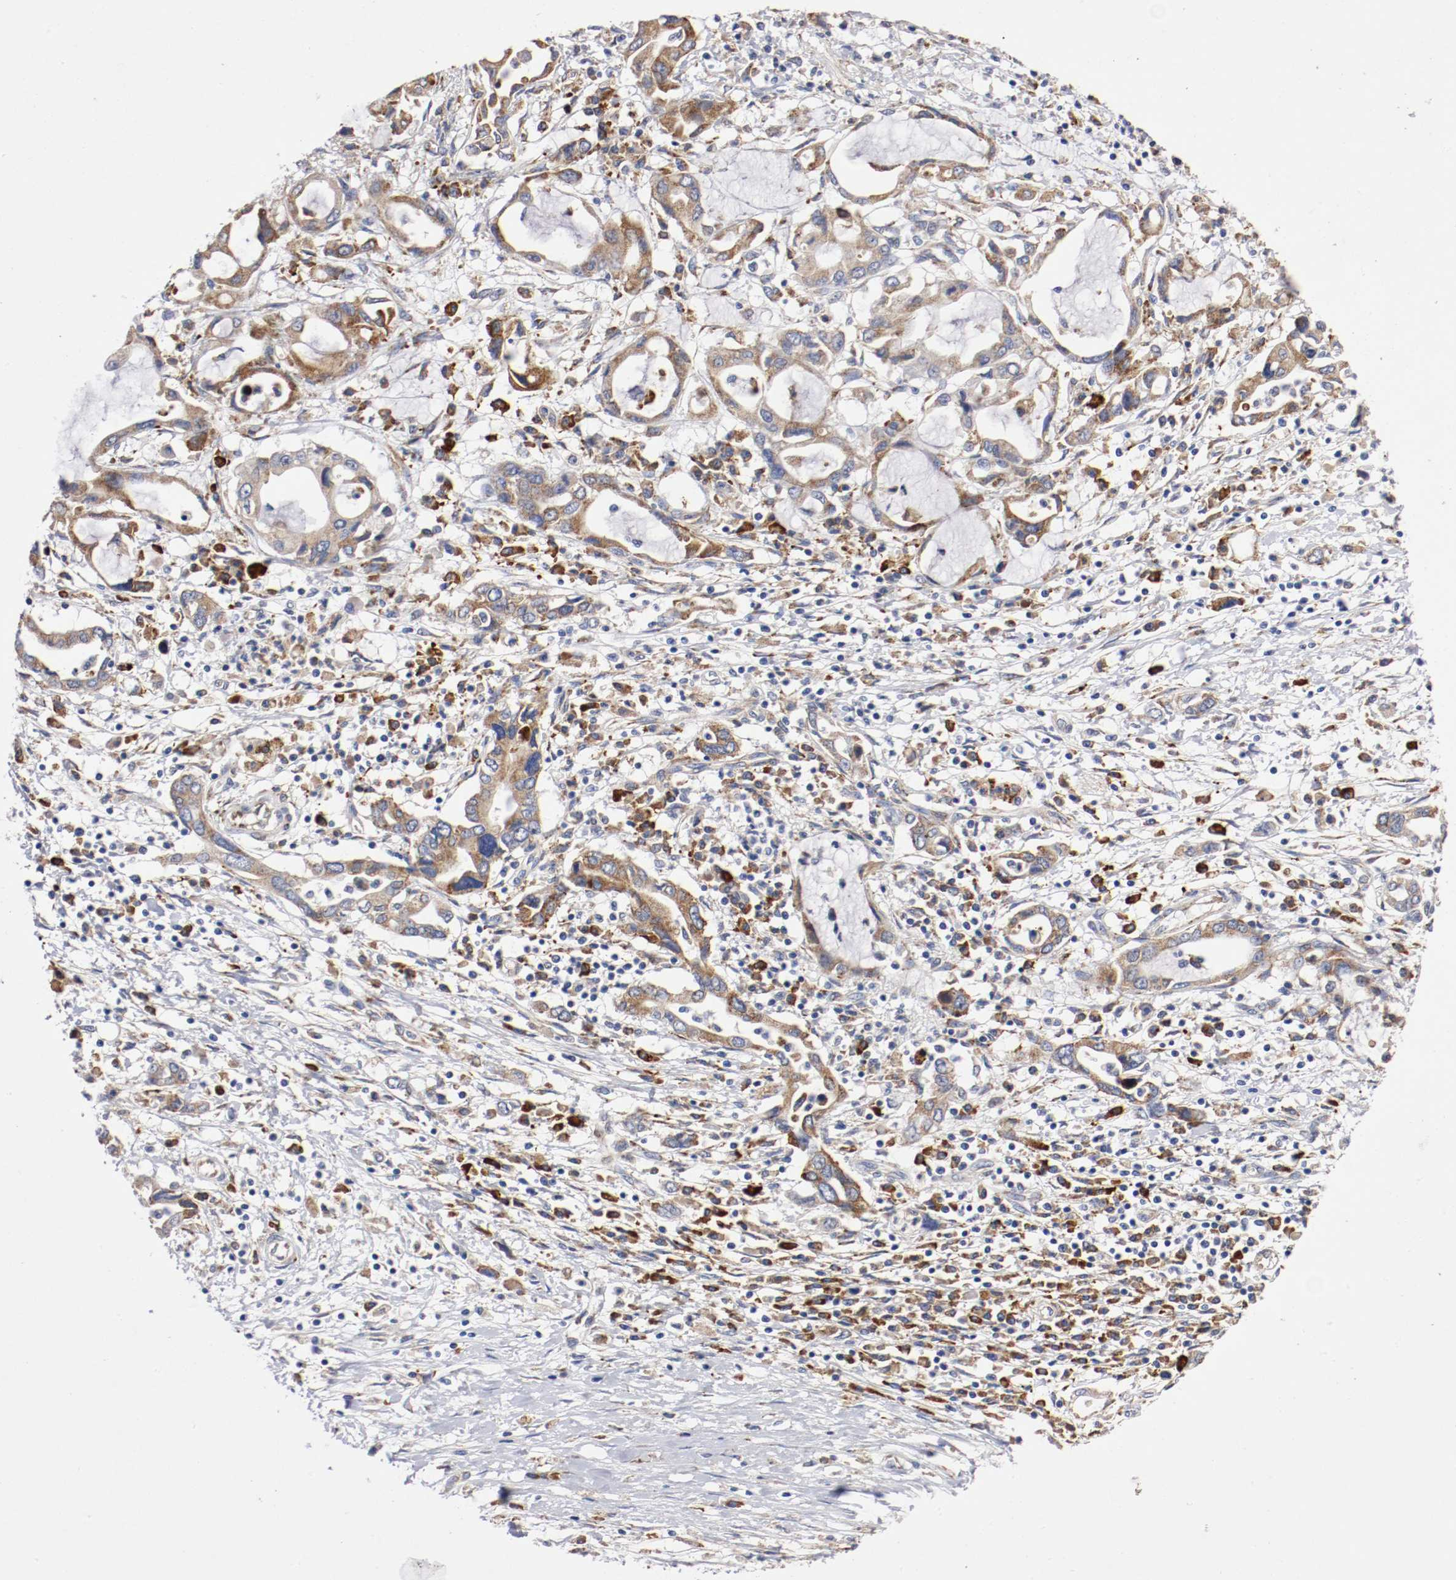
{"staining": {"intensity": "moderate", "quantity": ">75%", "location": "cytoplasmic/membranous"}, "tissue": "pancreatic cancer", "cell_type": "Tumor cells", "image_type": "cancer", "snomed": [{"axis": "morphology", "description": "Adenocarcinoma, NOS"}, {"axis": "topography", "description": "Pancreas"}], "caption": "Approximately >75% of tumor cells in adenocarcinoma (pancreatic) display moderate cytoplasmic/membranous protein staining as visualized by brown immunohistochemical staining.", "gene": "TRAF2", "patient": {"sex": "female", "age": 57}}